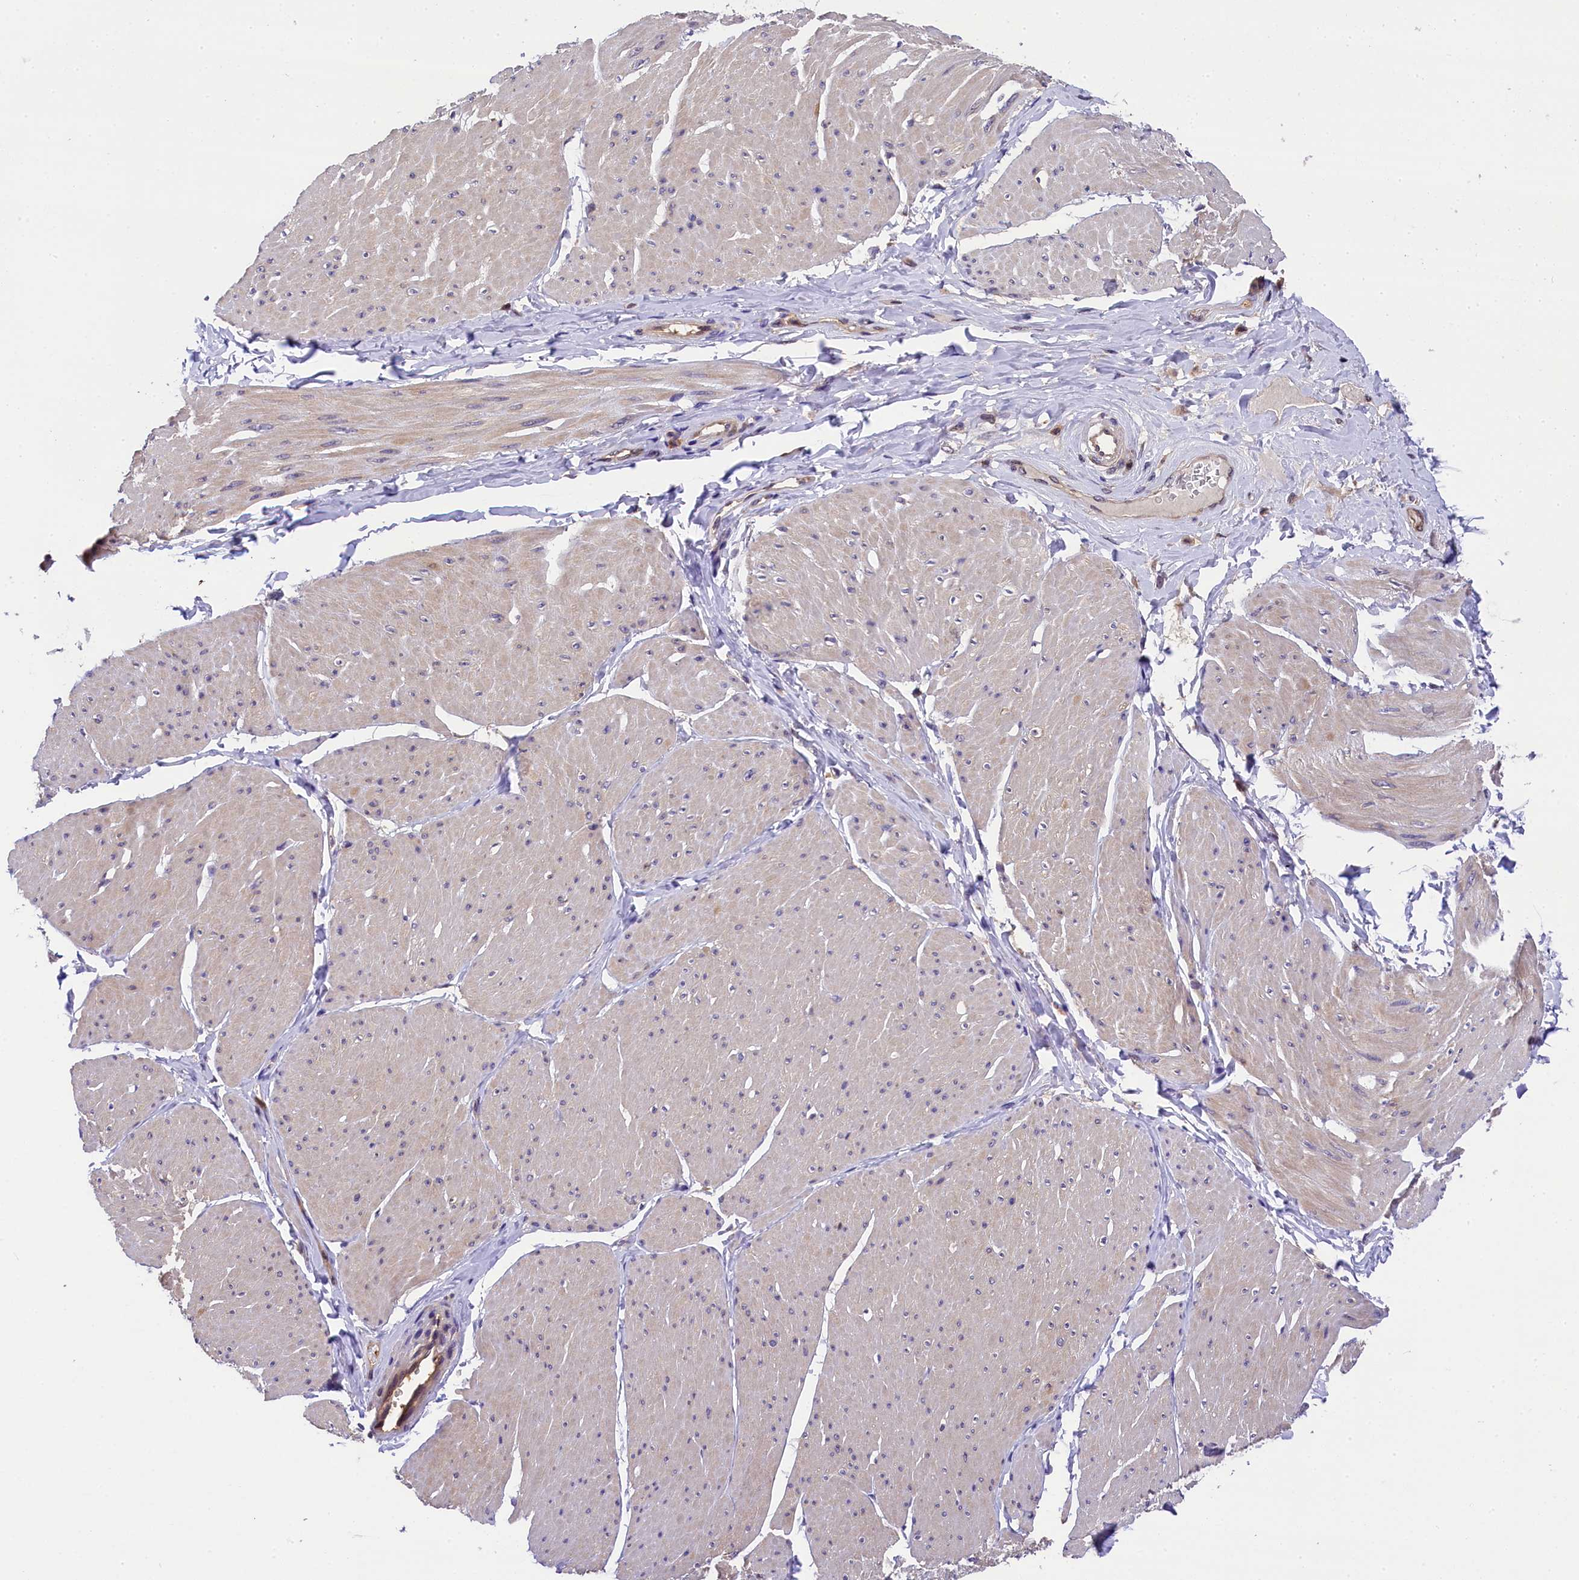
{"staining": {"intensity": "negative", "quantity": "none", "location": "none"}, "tissue": "smooth muscle", "cell_type": "Smooth muscle cells", "image_type": "normal", "snomed": [{"axis": "morphology", "description": "Urothelial carcinoma, High grade"}, {"axis": "topography", "description": "Urinary bladder"}], "caption": "DAB immunohistochemical staining of normal human smooth muscle exhibits no significant positivity in smooth muscle cells.", "gene": "EIF6", "patient": {"sex": "male", "age": 46}}